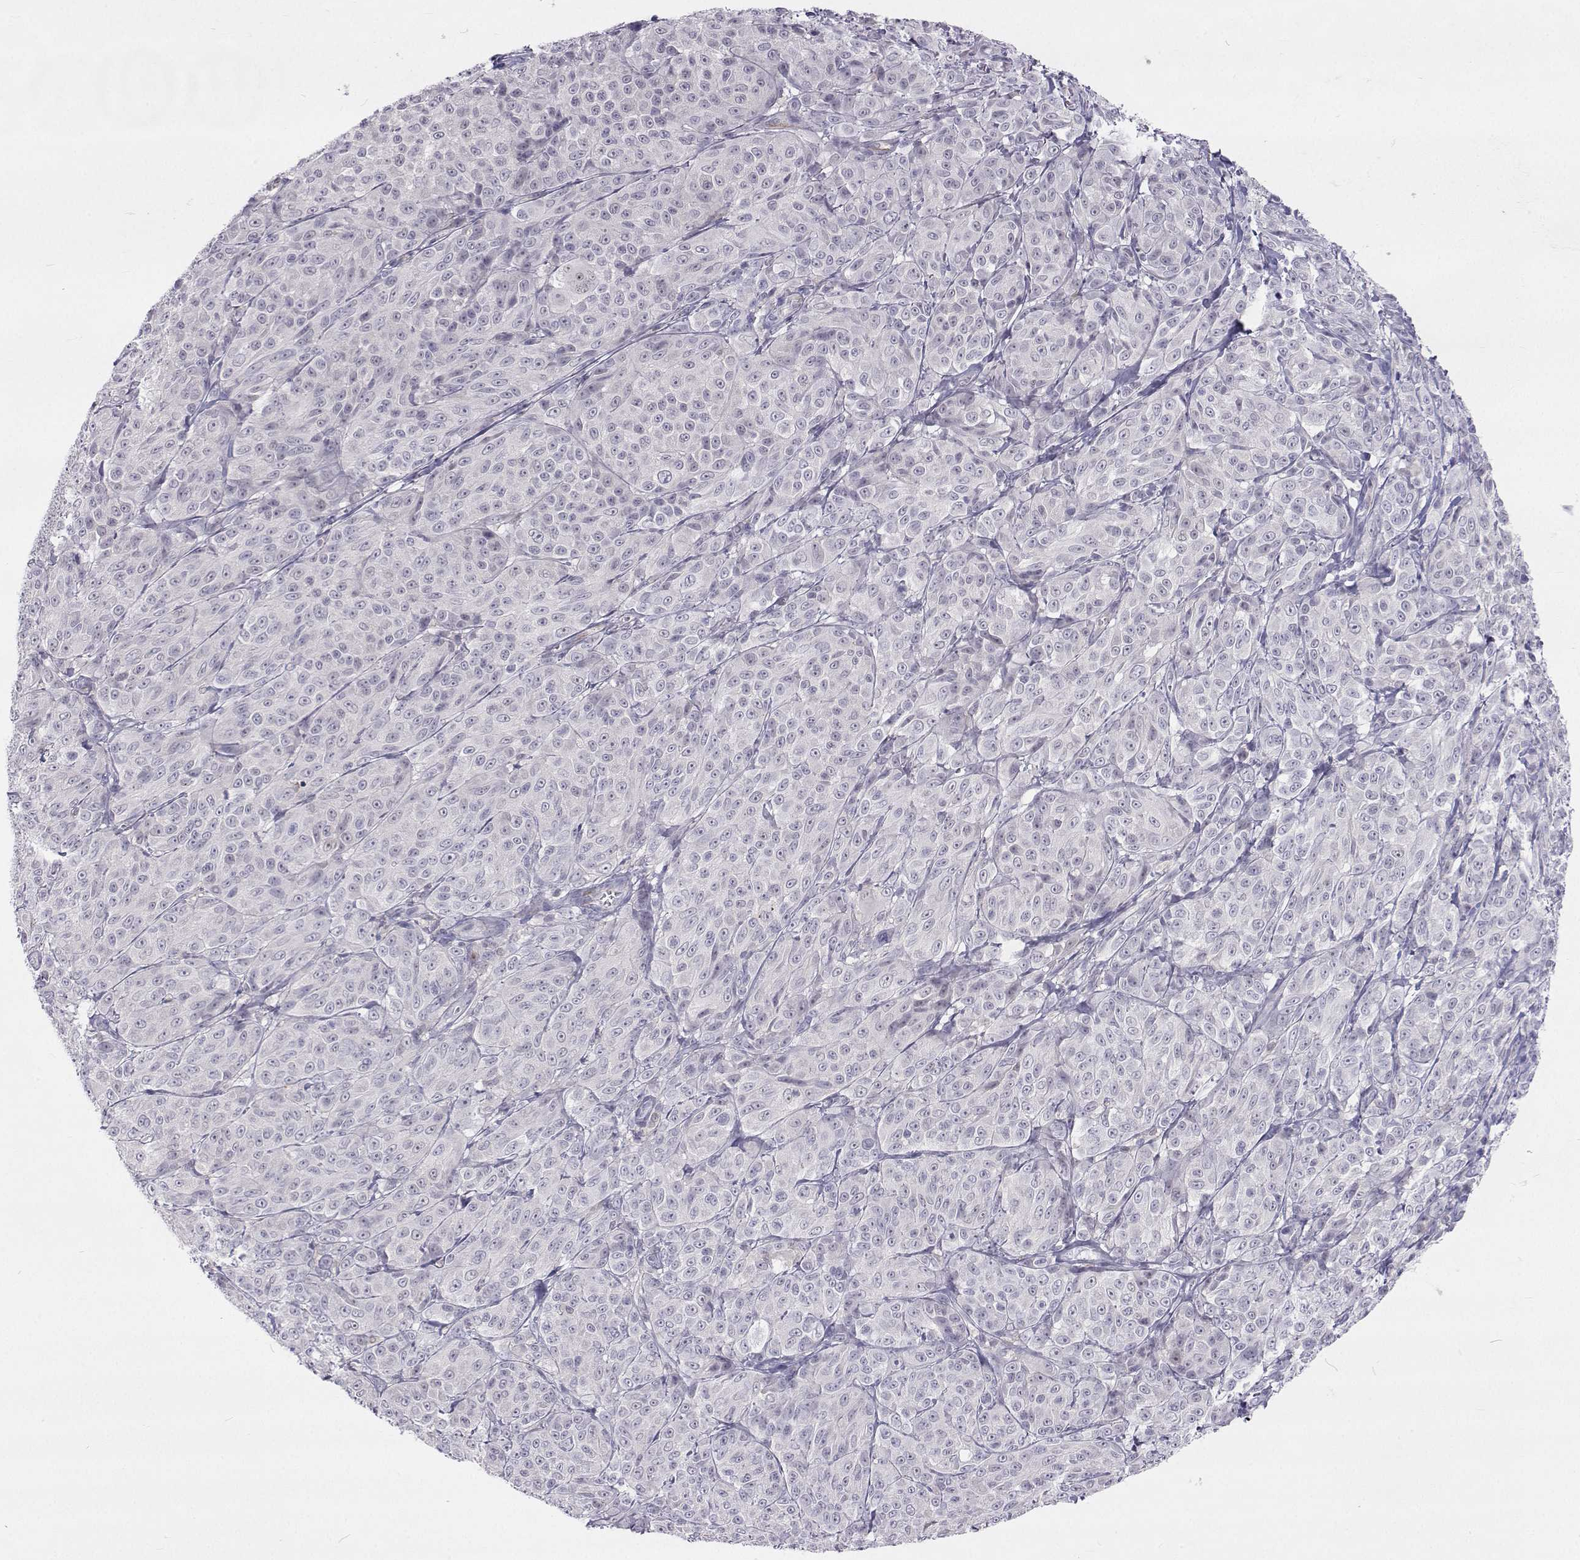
{"staining": {"intensity": "negative", "quantity": "none", "location": "none"}, "tissue": "melanoma", "cell_type": "Tumor cells", "image_type": "cancer", "snomed": [{"axis": "morphology", "description": "Malignant melanoma, NOS"}, {"axis": "topography", "description": "Skin"}], "caption": "Human malignant melanoma stained for a protein using immunohistochemistry (IHC) shows no positivity in tumor cells.", "gene": "GALM", "patient": {"sex": "male", "age": 89}}